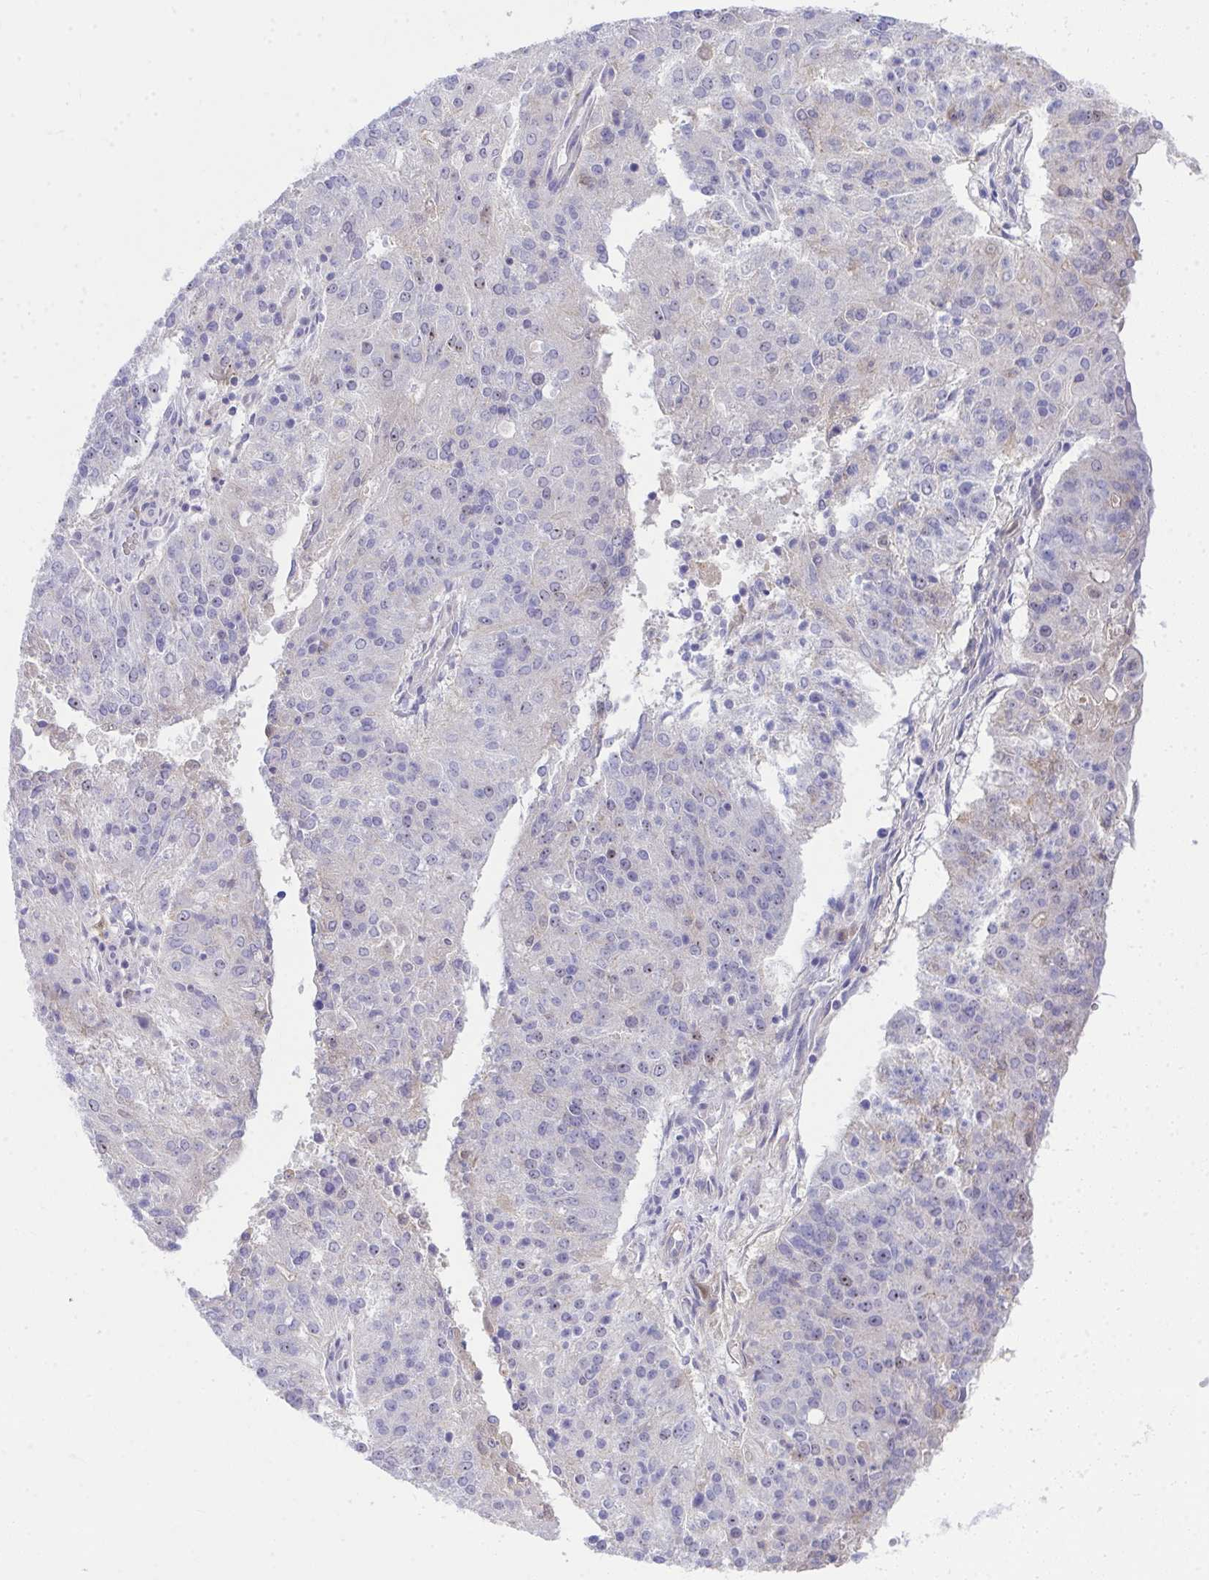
{"staining": {"intensity": "negative", "quantity": "none", "location": "none"}, "tissue": "endometrial cancer", "cell_type": "Tumor cells", "image_type": "cancer", "snomed": [{"axis": "morphology", "description": "Adenocarcinoma, NOS"}, {"axis": "topography", "description": "Endometrium"}], "caption": "High magnification brightfield microscopy of endometrial cancer (adenocarcinoma) stained with DAB (3,3'-diaminobenzidine) (brown) and counterstained with hematoxylin (blue): tumor cells show no significant expression.", "gene": "LRRC36", "patient": {"sex": "female", "age": 82}}